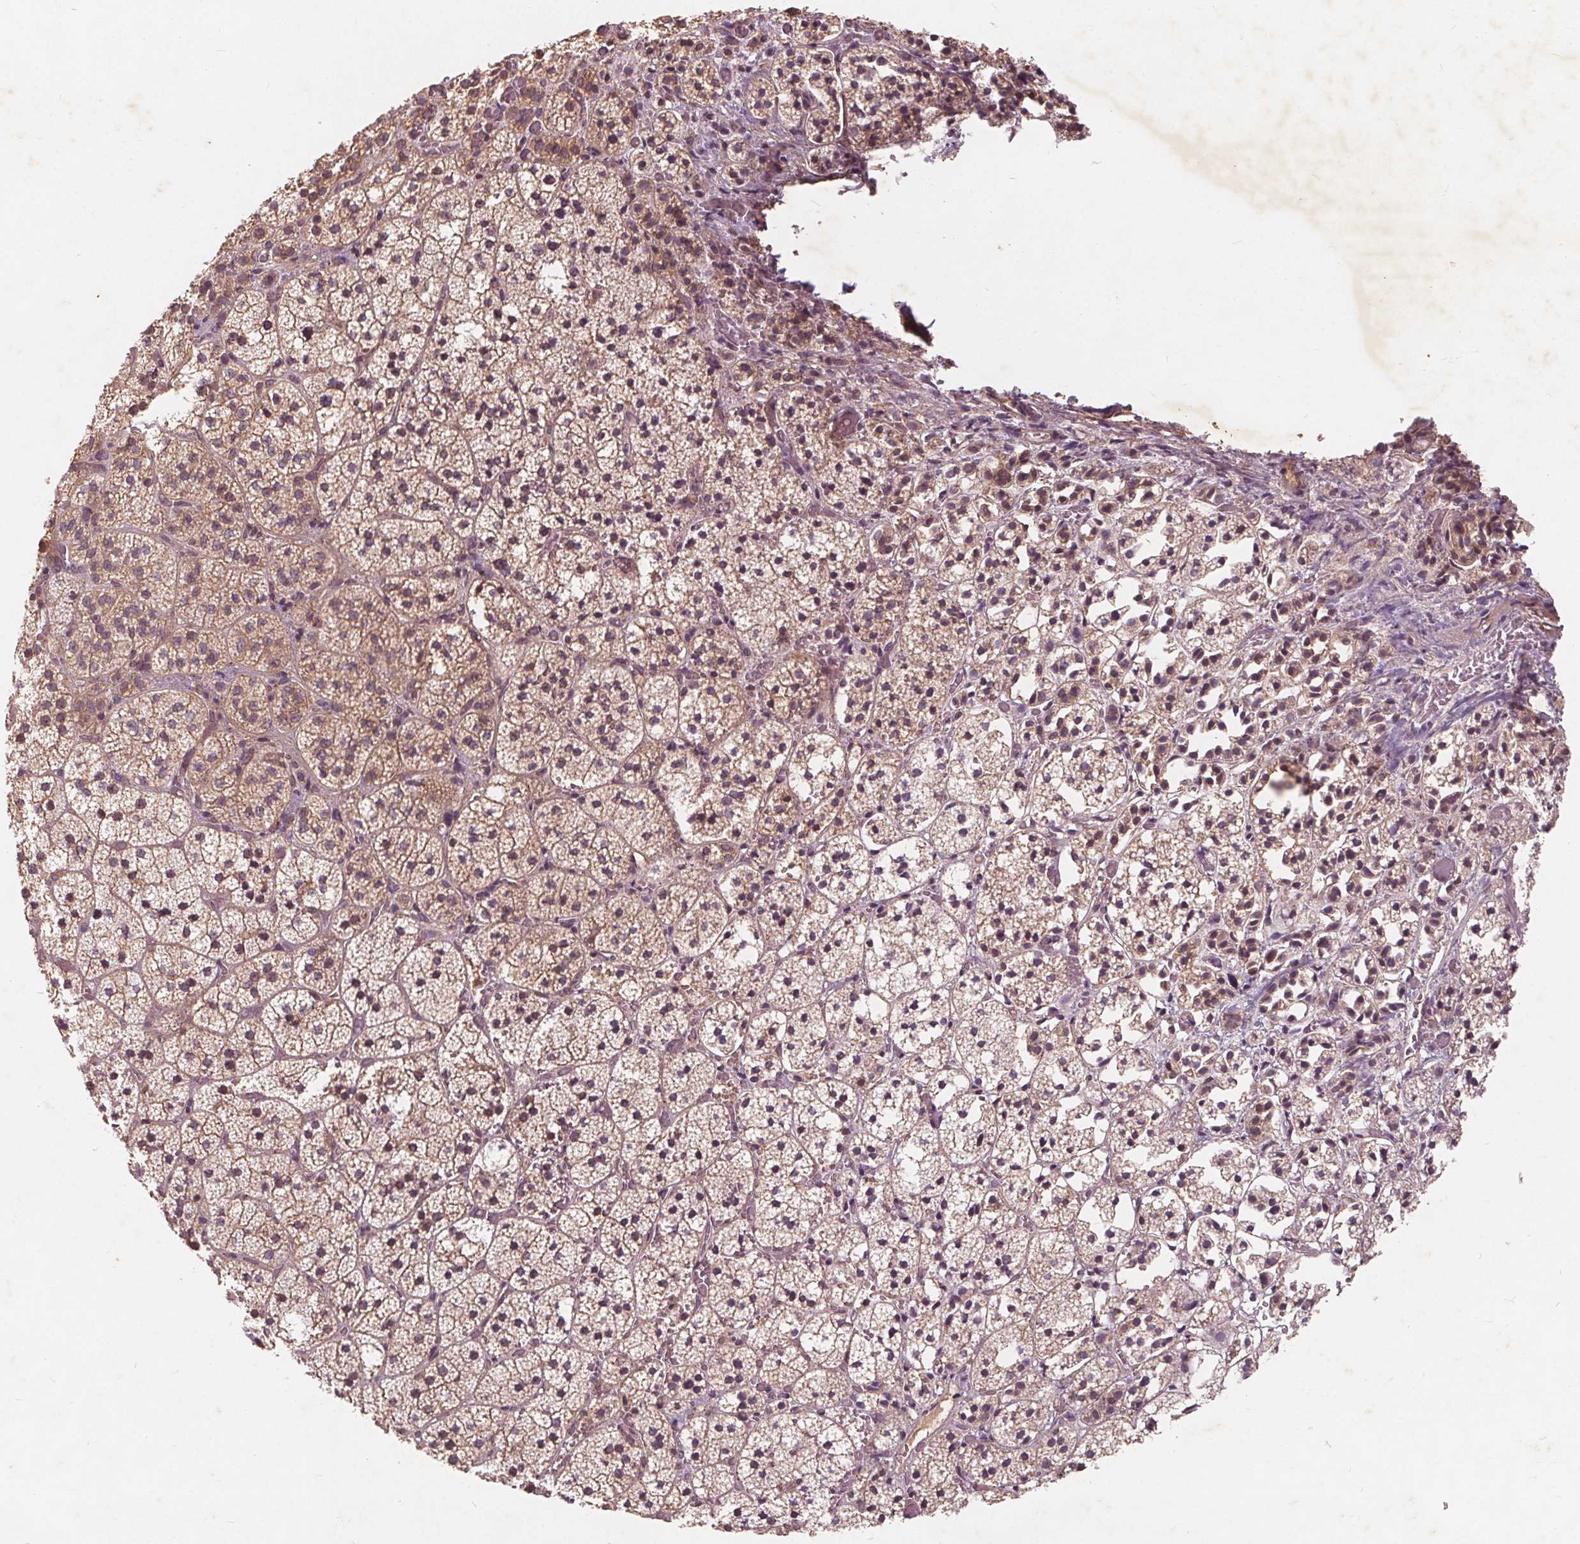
{"staining": {"intensity": "moderate", "quantity": ">75%", "location": "cytoplasmic/membranous"}, "tissue": "adrenal gland", "cell_type": "Glandular cells", "image_type": "normal", "snomed": [{"axis": "morphology", "description": "Normal tissue, NOS"}, {"axis": "topography", "description": "Adrenal gland"}], "caption": "IHC staining of normal adrenal gland, which demonstrates medium levels of moderate cytoplasmic/membranous positivity in approximately >75% of glandular cells indicating moderate cytoplasmic/membranous protein expression. The staining was performed using DAB (brown) for protein detection and nuclei were counterstained in hematoxylin (blue).", "gene": "CSNK1G2", "patient": {"sex": "male", "age": 53}}